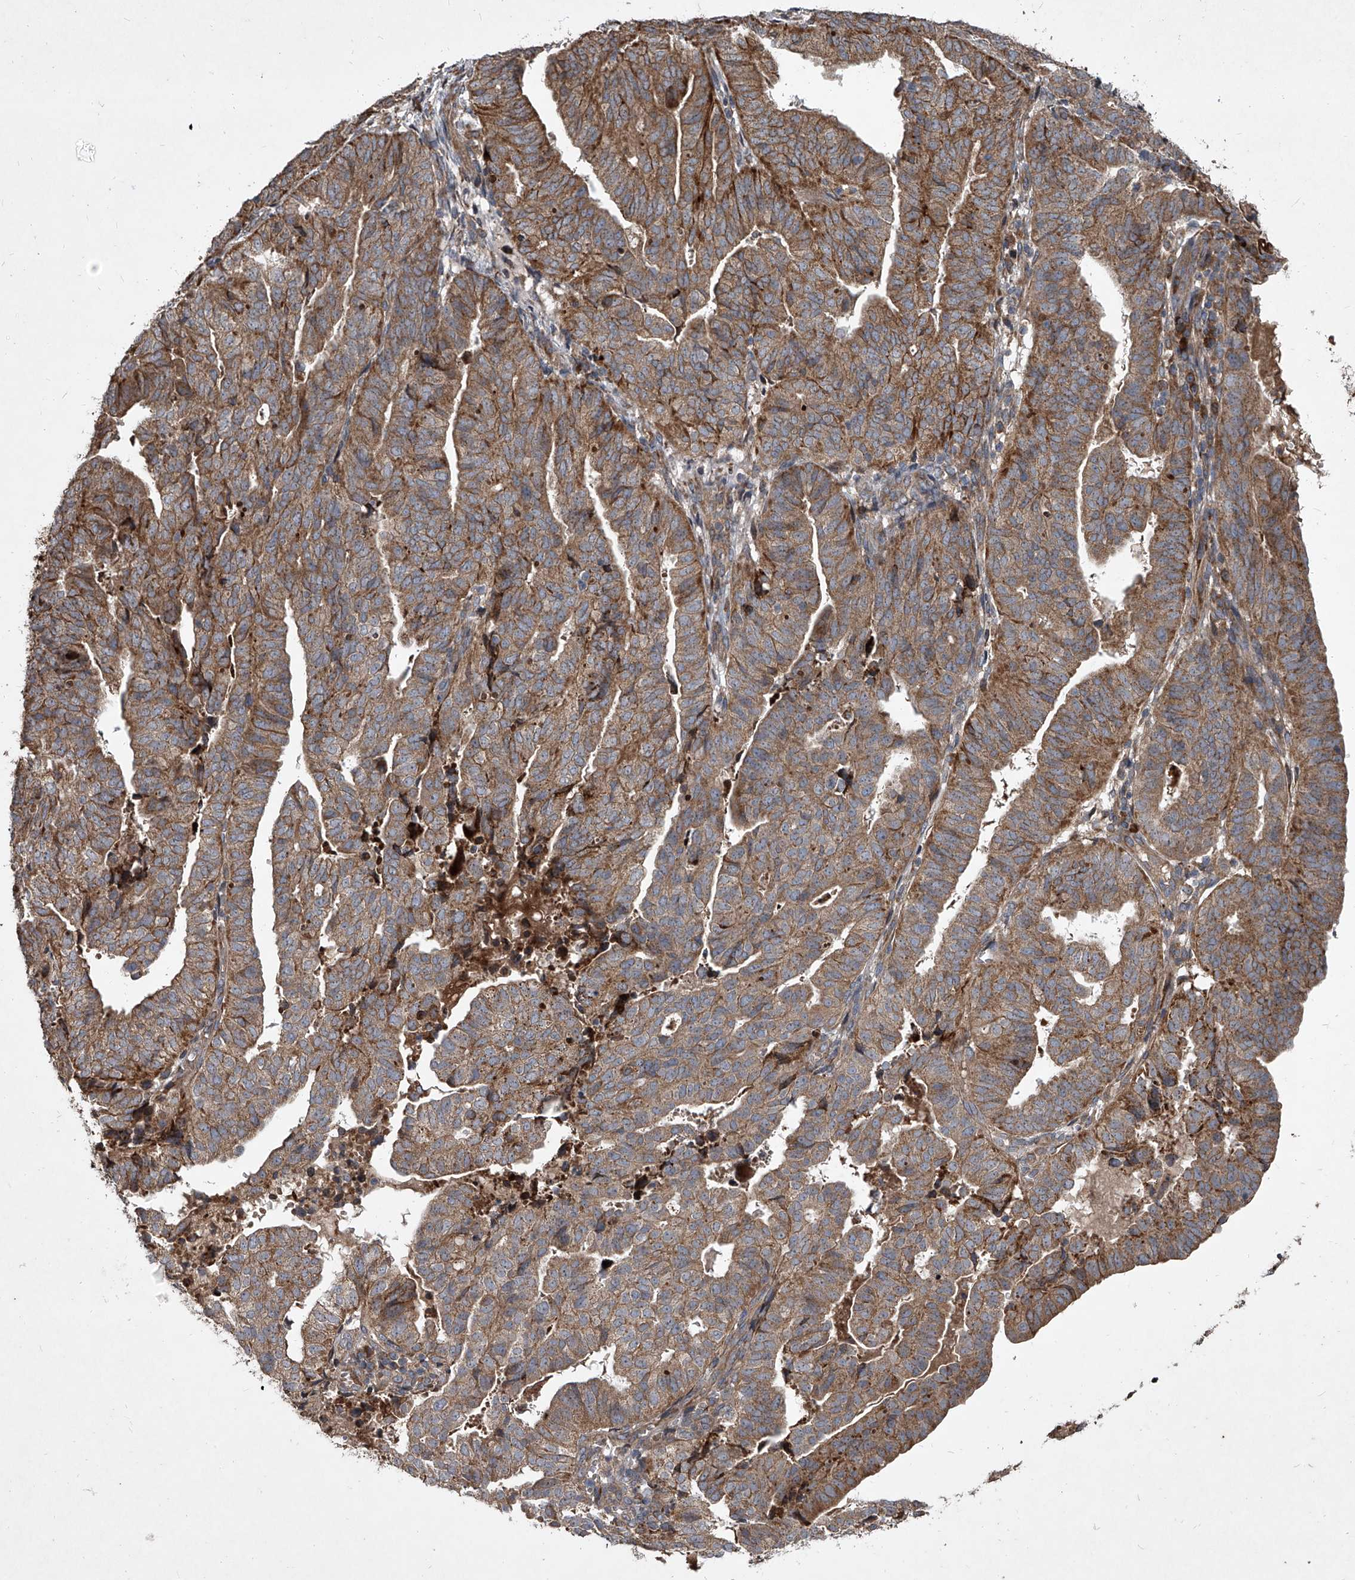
{"staining": {"intensity": "moderate", "quantity": ">75%", "location": "cytoplasmic/membranous"}, "tissue": "endometrial cancer", "cell_type": "Tumor cells", "image_type": "cancer", "snomed": [{"axis": "morphology", "description": "Adenocarcinoma, NOS"}, {"axis": "topography", "description": "Uterus"}], "caption": "A high-resolution photomicrograph shows immunohistochemistry (IHC) staining of adenocarcinoma (endometrial), which shows moderate cytoplasmic/membranous positivity in about >75% of tumor cells.", "gene": "EVA1C", "patient": {"sex": "female", "age": 77}}